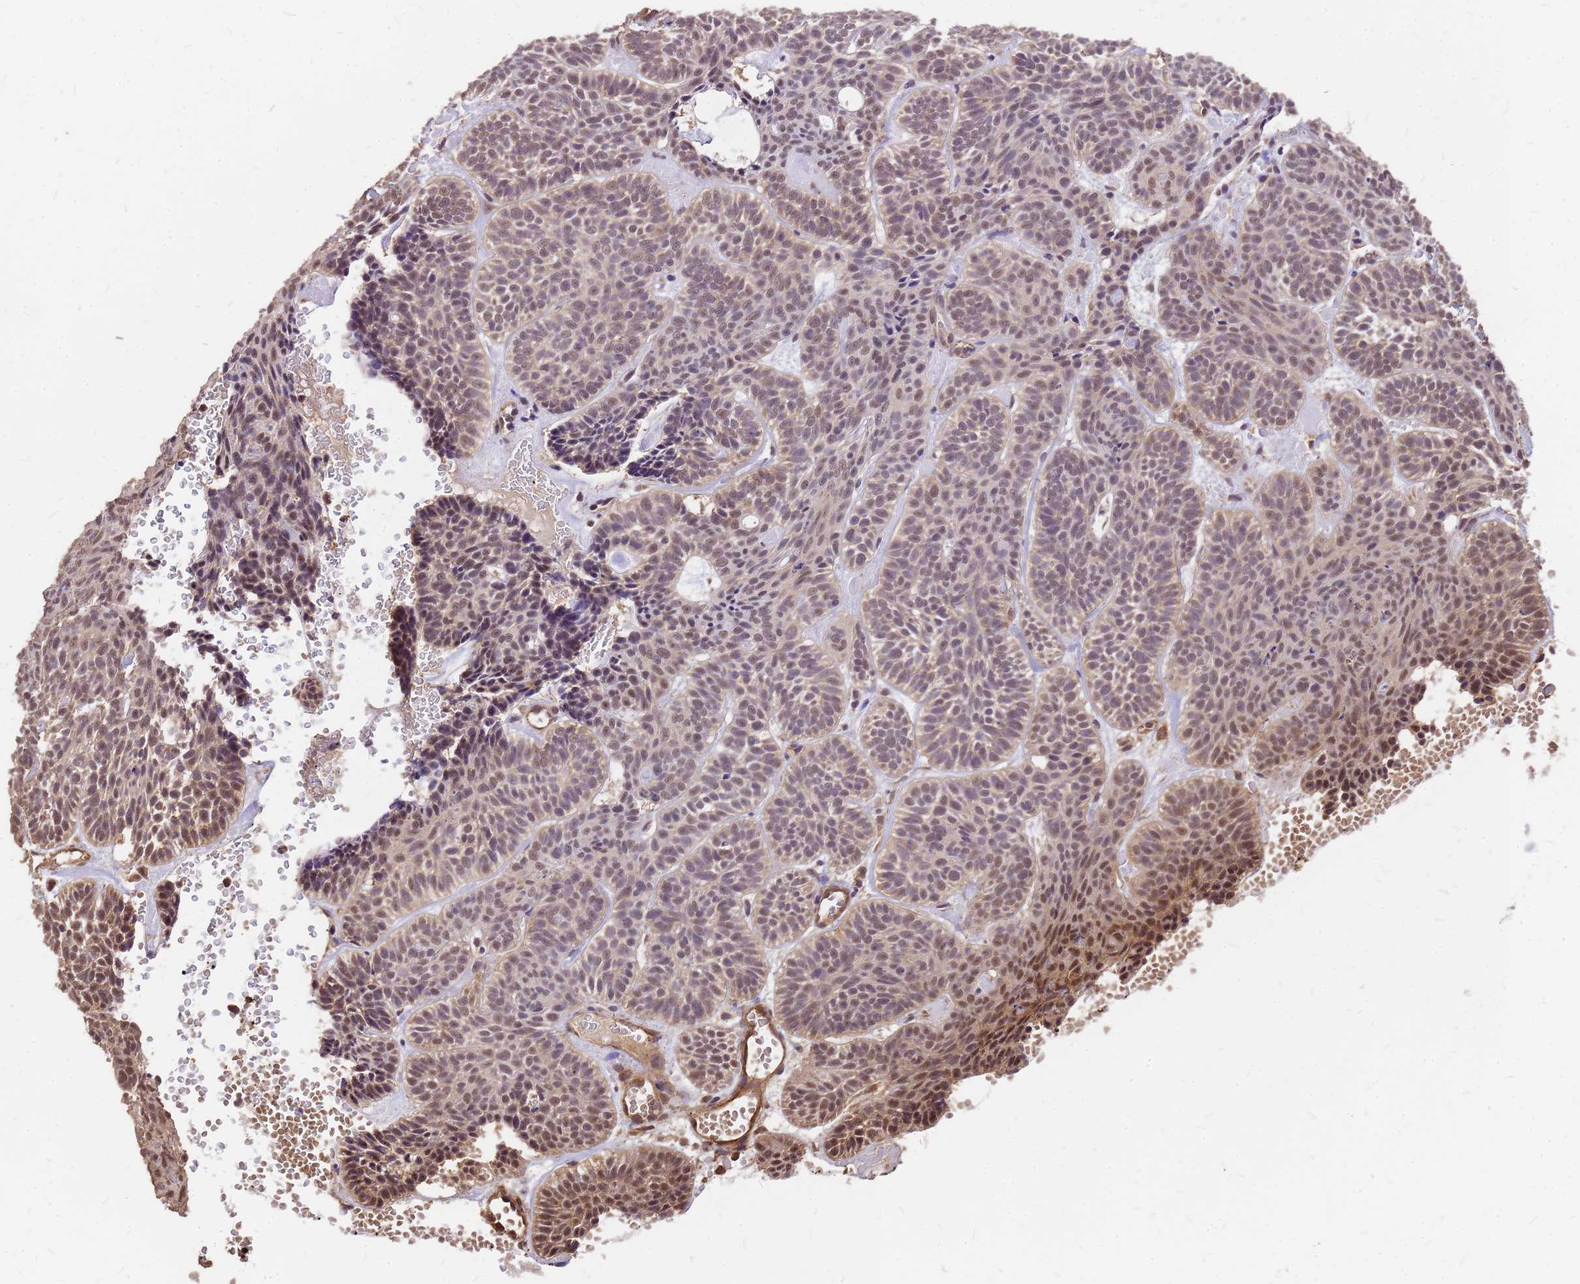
{"staining": {"intensity": "moderate", "quantity": "<25%", "location": "nuclear"}, "tissue": "skin cancer", "cell_type": "Tumor cells", "image_type": "cancer", "snomed": [{"axis": "morphology", "description": "Basal cell carcinoma"}, {"axis": "topography", "description": "Skin"}], "caption": "A brown stain shows moderate nuclear positivity of a protein in skin basal cell carcinoma tumor cells. The staining was performed using DAB (3,3'-diaminobenzidine) to visualize the protein expression in brown, while the nuclei were stained in blue with hematoxylin (Magnification: 20x).", "gene": "GPATCH8", "patient": {"sex": "male", "age": 85}}